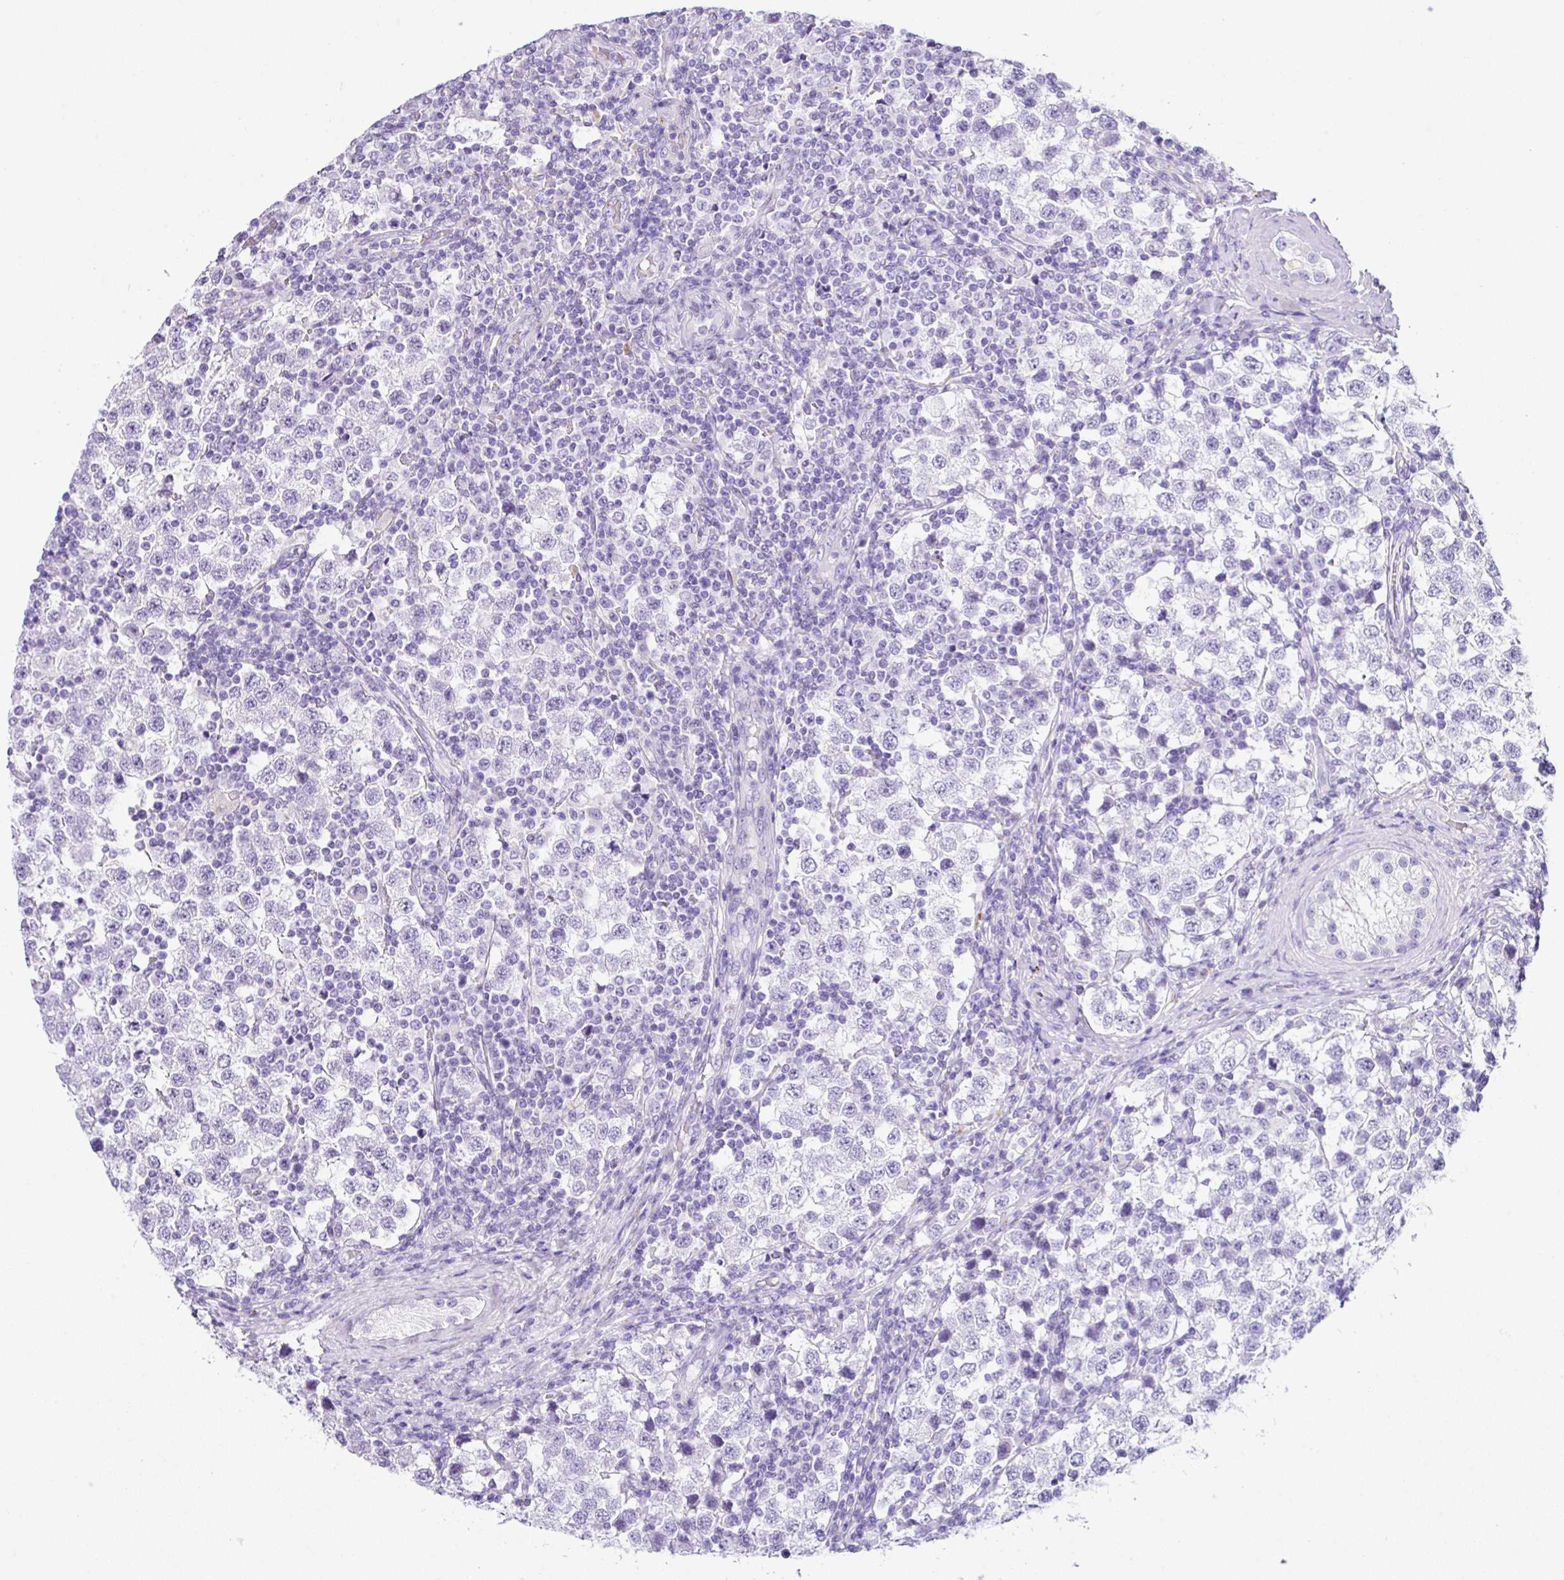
{"staining": {"intensity": "negative", "quantity": "none", "location": "none"}, "tissue": "testis cancer", "cell_type": "Tumor cells", "image_type": "cancer", "snomed": [{"axis": "morphology", "description": "Seminoma, NOS"}, {"axis": "topography", "description": "Testis"}], "caption": "This histopathology image is of testis cancer (seminoma) stained with immunohistochemistry to label a protein in brown with the nuclei are counter-stained blue. There is no expression in tumor cells.", "gene": "ZG16", "patient": {"sex": "male", "age": 34}}